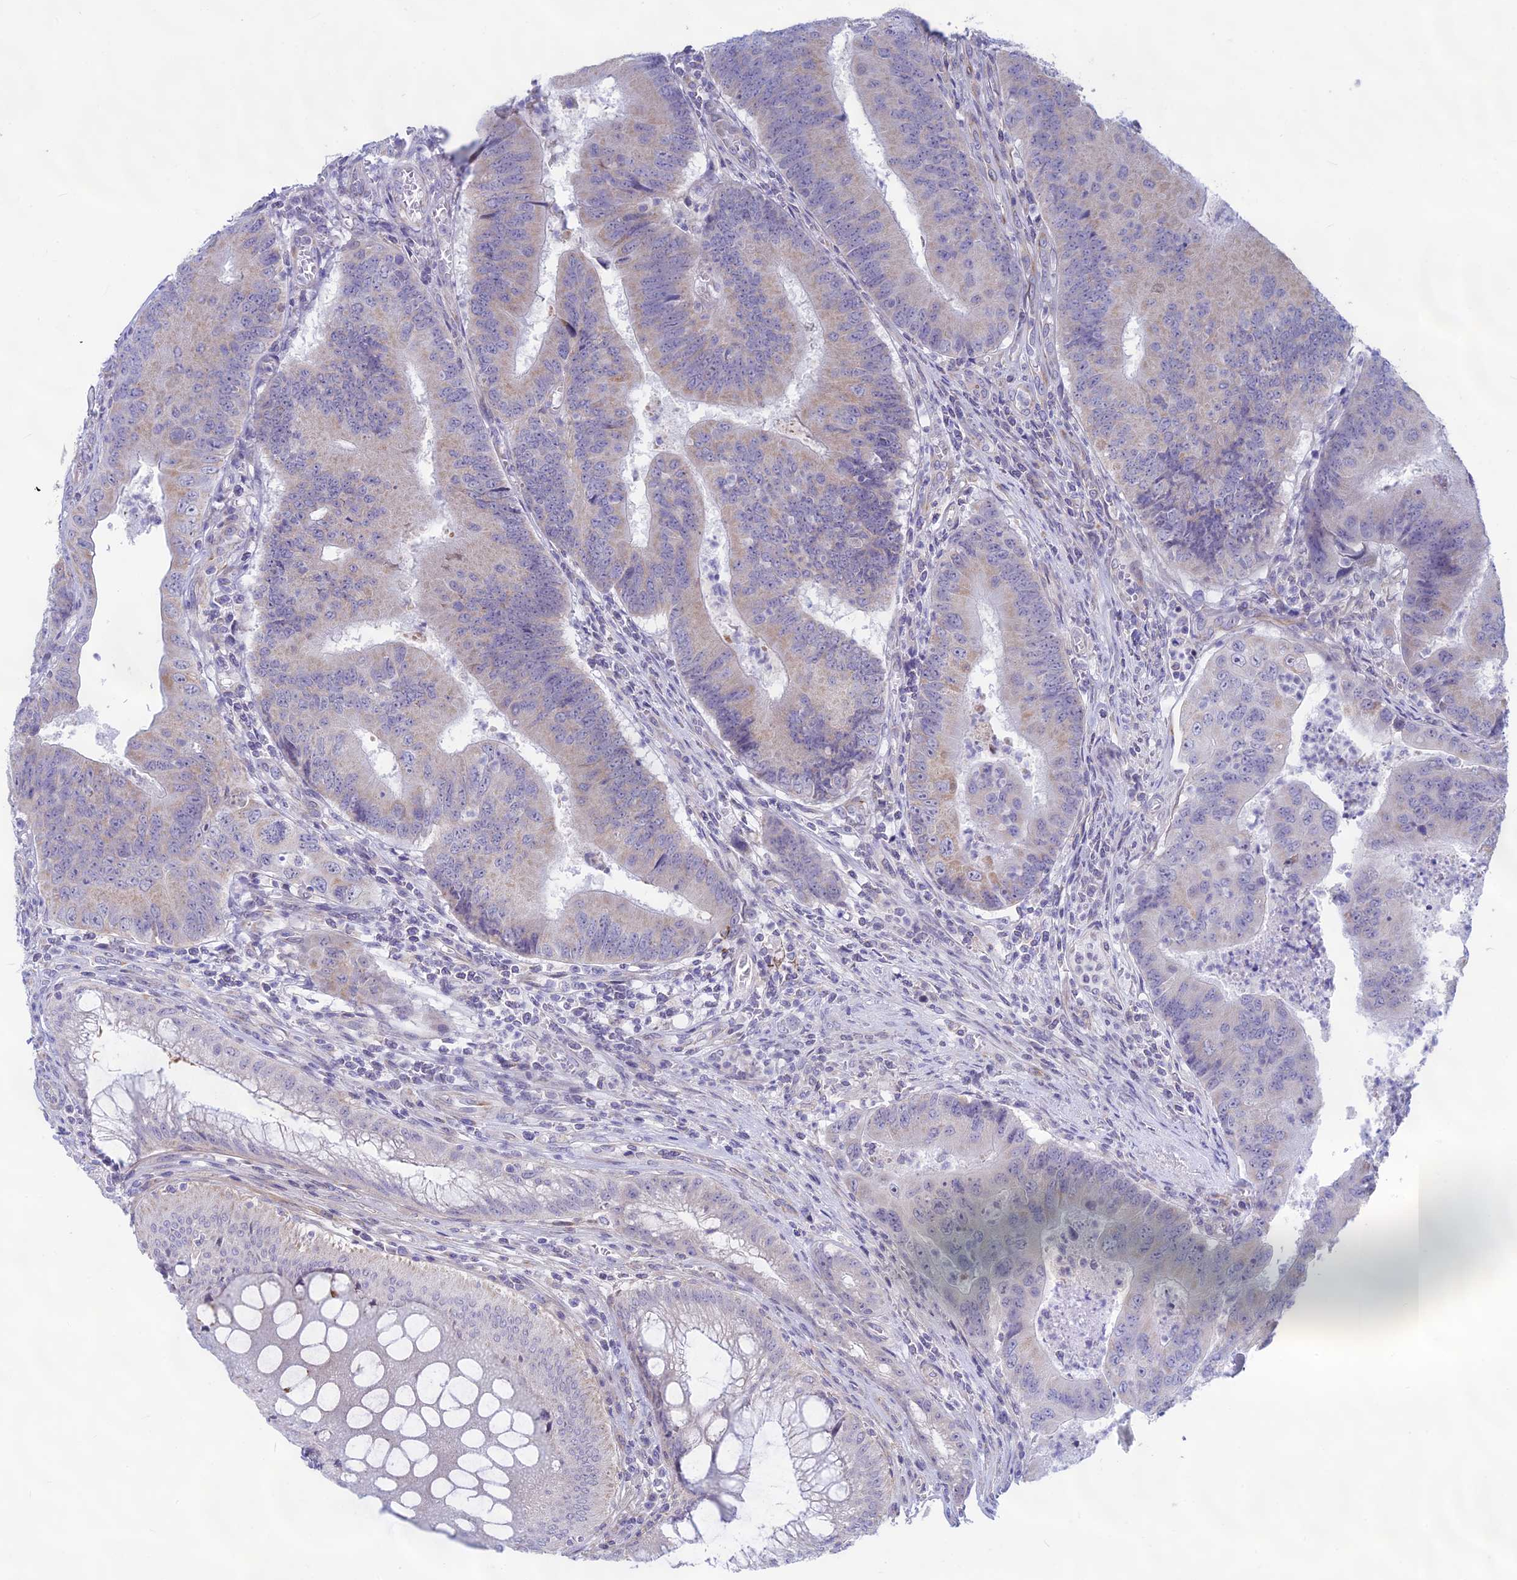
{"staining": {"intensity": "weak", "quantity": "<25%", "location": "cytoplasmic/membranous"}, "tissue": "colorectal cancer", "cell_type": "Tumor cells", "image_type": "cancer", "snomed": [{"axis": "morphology", "description": "Adenocarcinoma, NOS"}, {"axis": "topography", "description": "Colon"}], "caption": "This is an immunohistochemistry micrograph of human colorectal adenocarcinoma. There is no expression in tumor cells.", "gene": "PLAC9", "patient": {"sex": "female", "age": 67}}